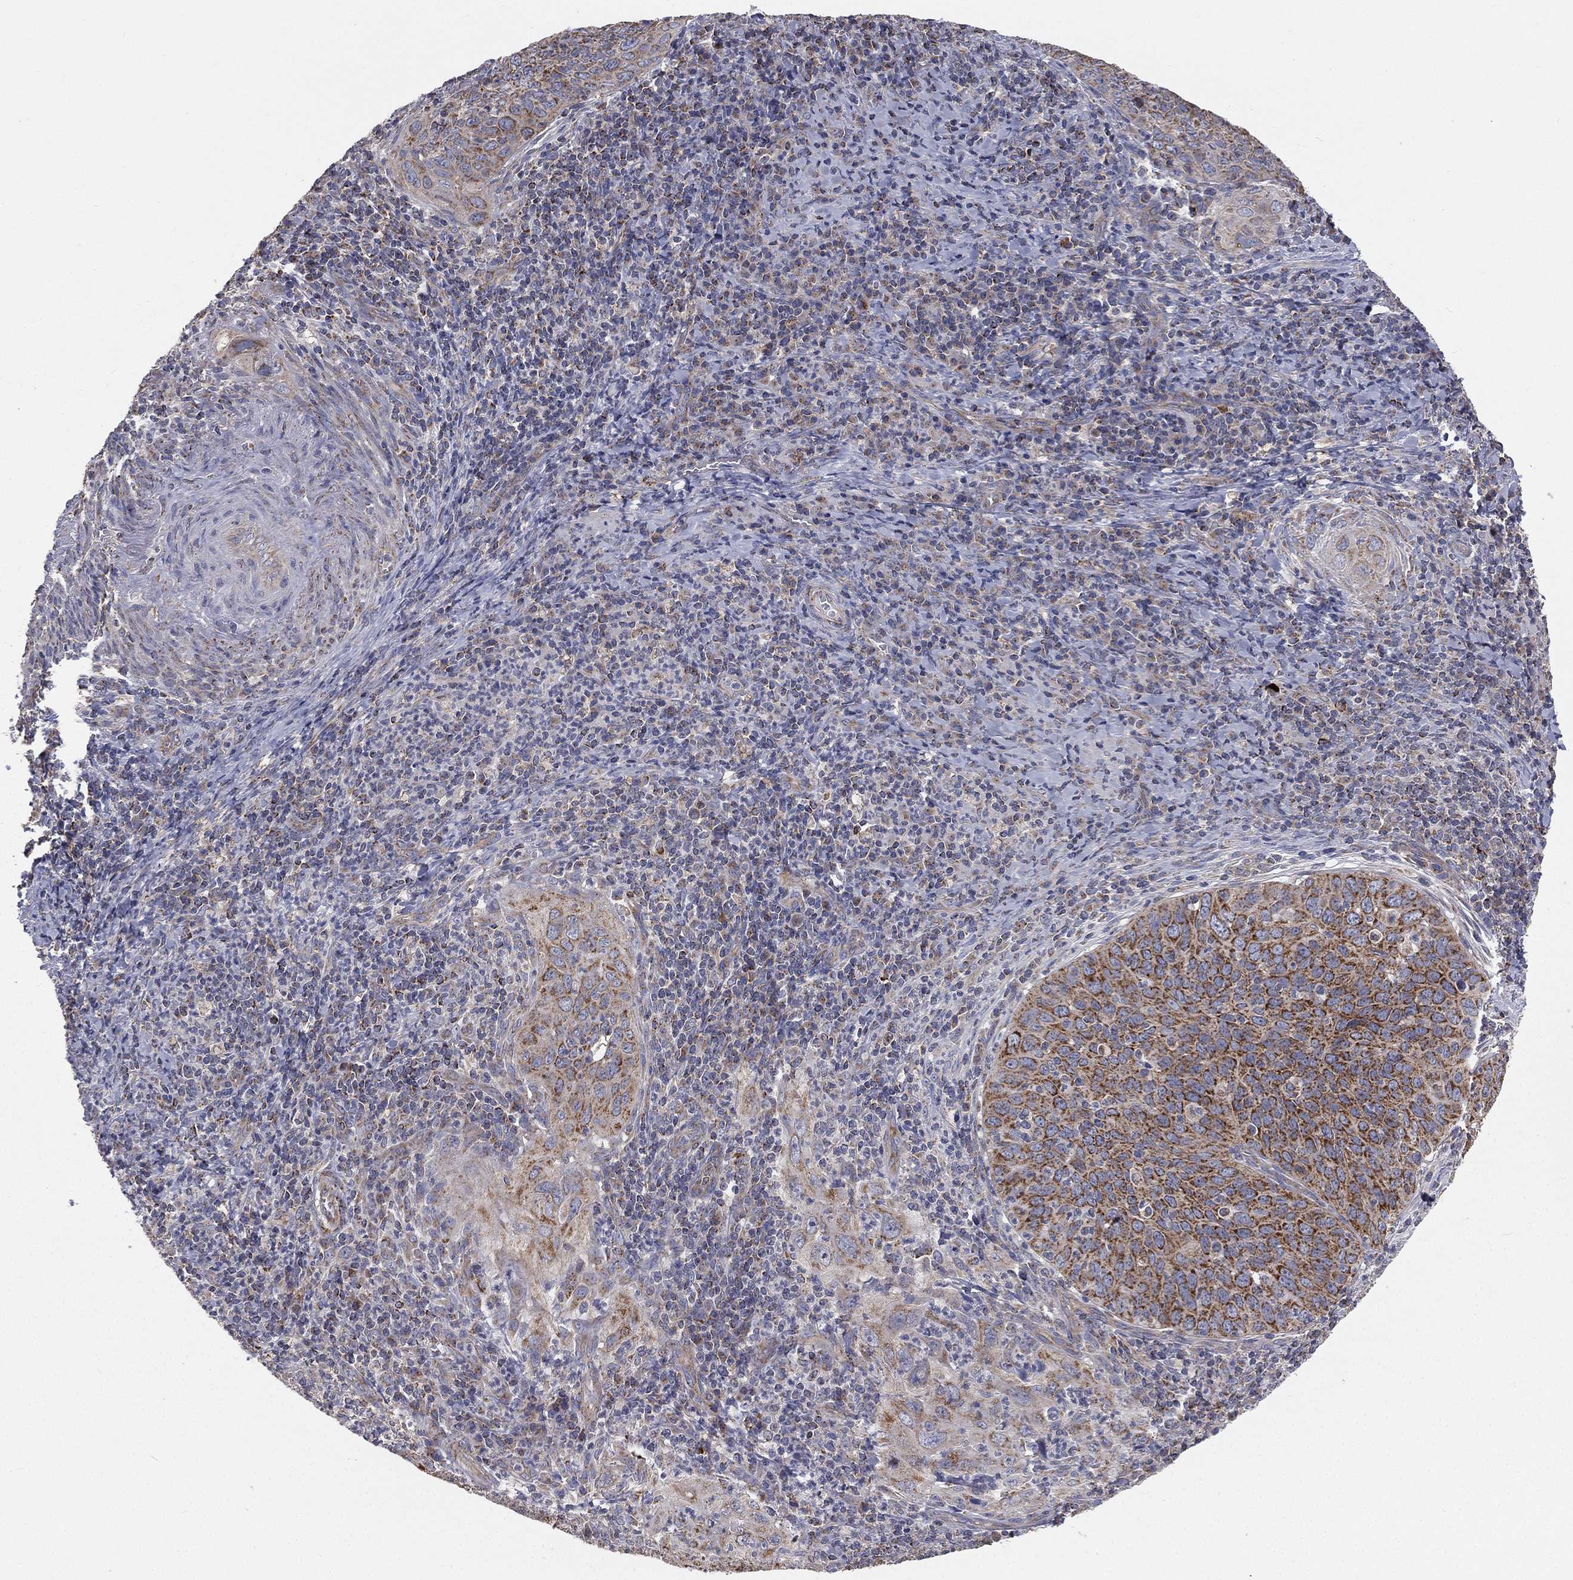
{"staining": {"intensity": "strong", "quantity": ">75%", "location": "cytoplasmic/membranous"}, "tissue": "cervical cancer", "cell_type": "Tumor cells", "image_type": "cancer", "snomed": [{"axis": "morphology", "description": "Squamous cell carcinoma, NOS"}, {"axis": "topography", "description": "Cervix"}], "caption": "A high-resolution histopathology image shows IHC staining of cervical cancer (squamous cell carcinoma), which shows strong cytoplasmic/membranous positivity in approximately >75% of tumor cells. The staining is performed using DAB (3,3'-diaminobenzidine) brown chromogen to label protein expression. The nuclei are counter-stained blue using hematoxylin.", "gene": "HADH", "patient": {"sex": "female", "age": 26}}